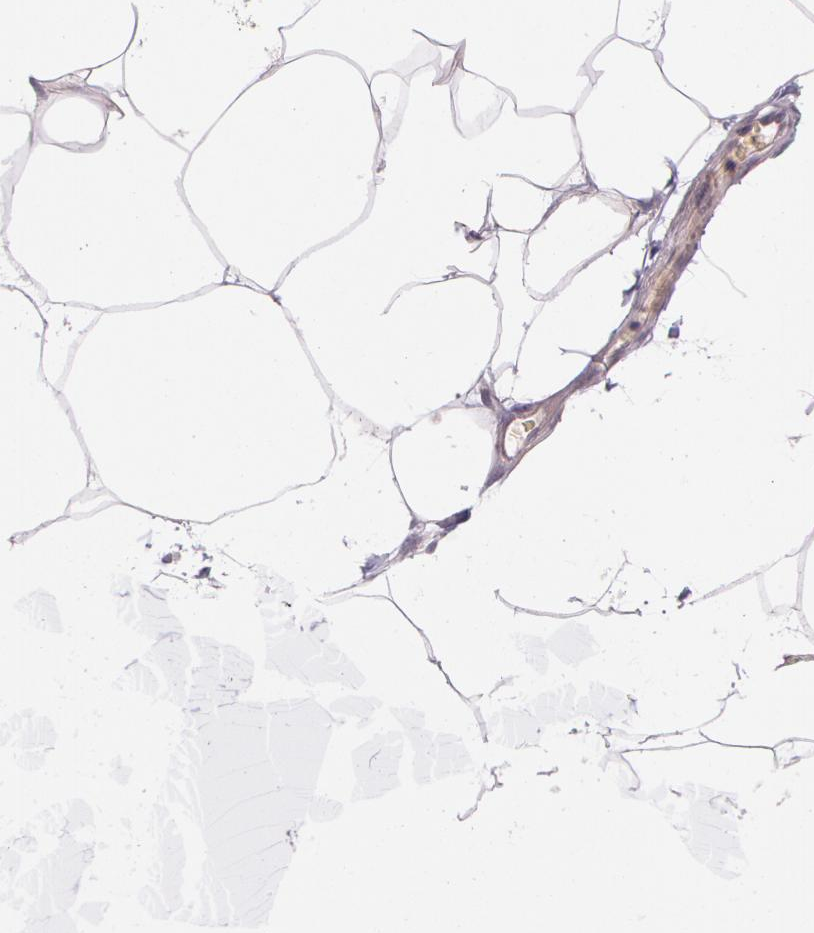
{"staining": {"intensity": "negative", "quantity": "none", "location": "none"}, "tissue": "adipose tissue", "cell_type": "Adipocytes", "image_type": "normal", "snomed": [{"axis": "morphology", "description": "Normal tissue, NOS"}, {"axis": "morphology", "description": "Duct carcinoma"}, {"axis": "topography", "description": "Breast"}, {"axis": "topography", "description": "Adipose tissue"}], "caption": "Histopathology image shows no significant protein expression in adipocytes of benign adipose tissue. (DAB (3,3'-diaminobenzidine) IHC with hematoxylin counter stain).", "gene": "MXRA5", "patient": {"sex": "female", "age": 37}}